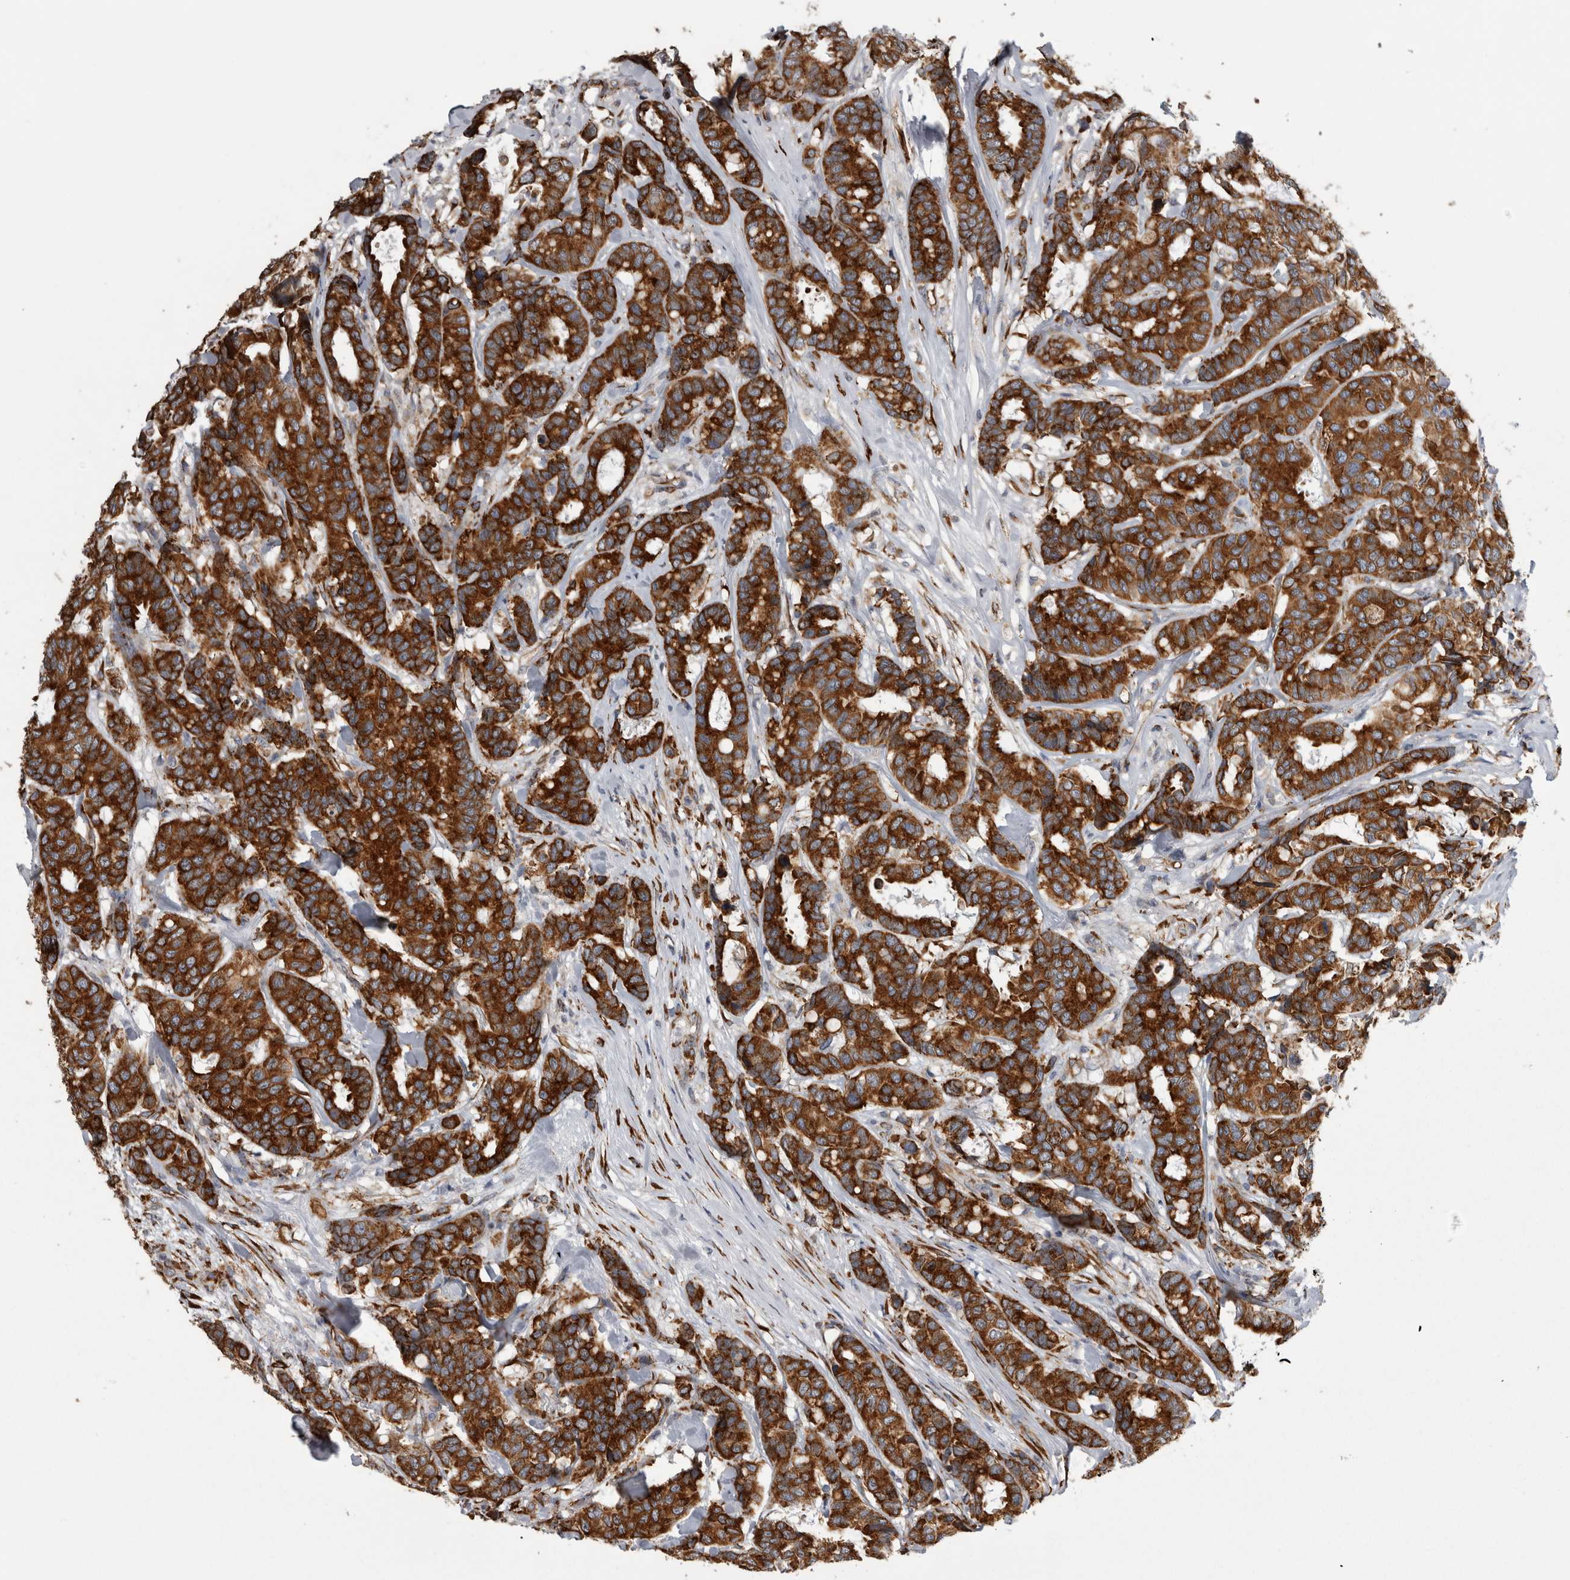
{"staining": {"intensity": "strong", "quantity": ">75%", "location": "cytoplasmic/membranous"}, "tissue": "breast cancer", "cell_type": "Tumor cells", "image_type": "cancer", "snomed": [{"axis": "morphology", "description": "Duct carcinoma"}, {"axis": "topography", "description": "Breast"}], "caption": "This image displays immunohistochemistry (IHC) staining of intraductal carcinoma (breast), with high strong cytoplasmic/membranous staining in approximately >75% of tumor cells.", "gene": "FHIP2B", "patient": {"sex": "female", "age": 87}}